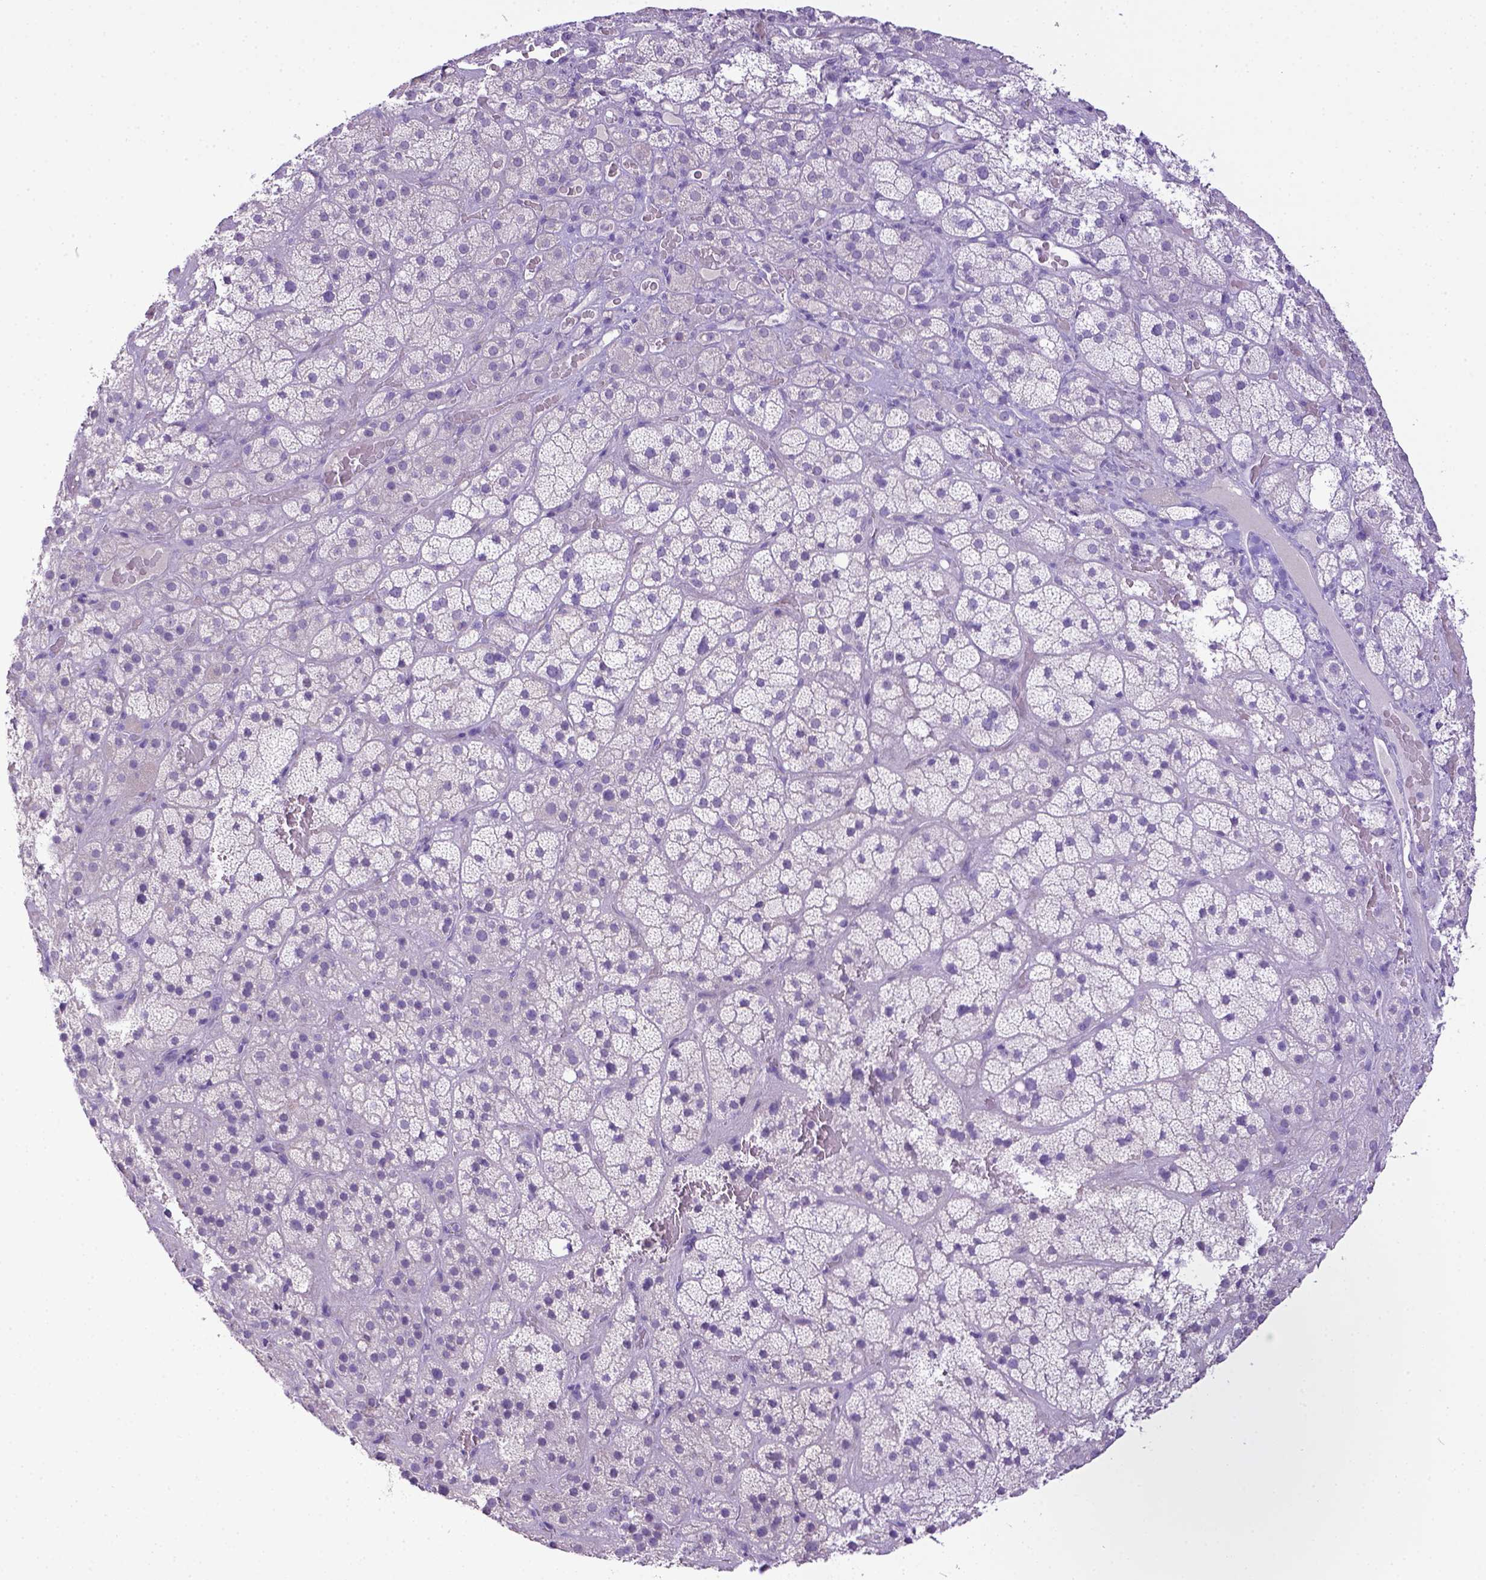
{"staining": {"intensity": "negative", "quantity": "none", "location": "none"}, "tissue": "adrenal gland", "cell_type": "Glandular cells", "image_type": "normal", "snomed": [{"axis": "morphology", "description": "Normal tissue, NOS"}, {"axis": "topography", "description": "Adrenal gland"}], "caption": "This photomicrograph is of unremarkable adrenal gland stained with IHC to label a protein in brown with the nuclei are counter-stained blue. There is no positivity in glandular cells.", "gene": "KIT", "patient": {"sex": "male", "age": 57}}